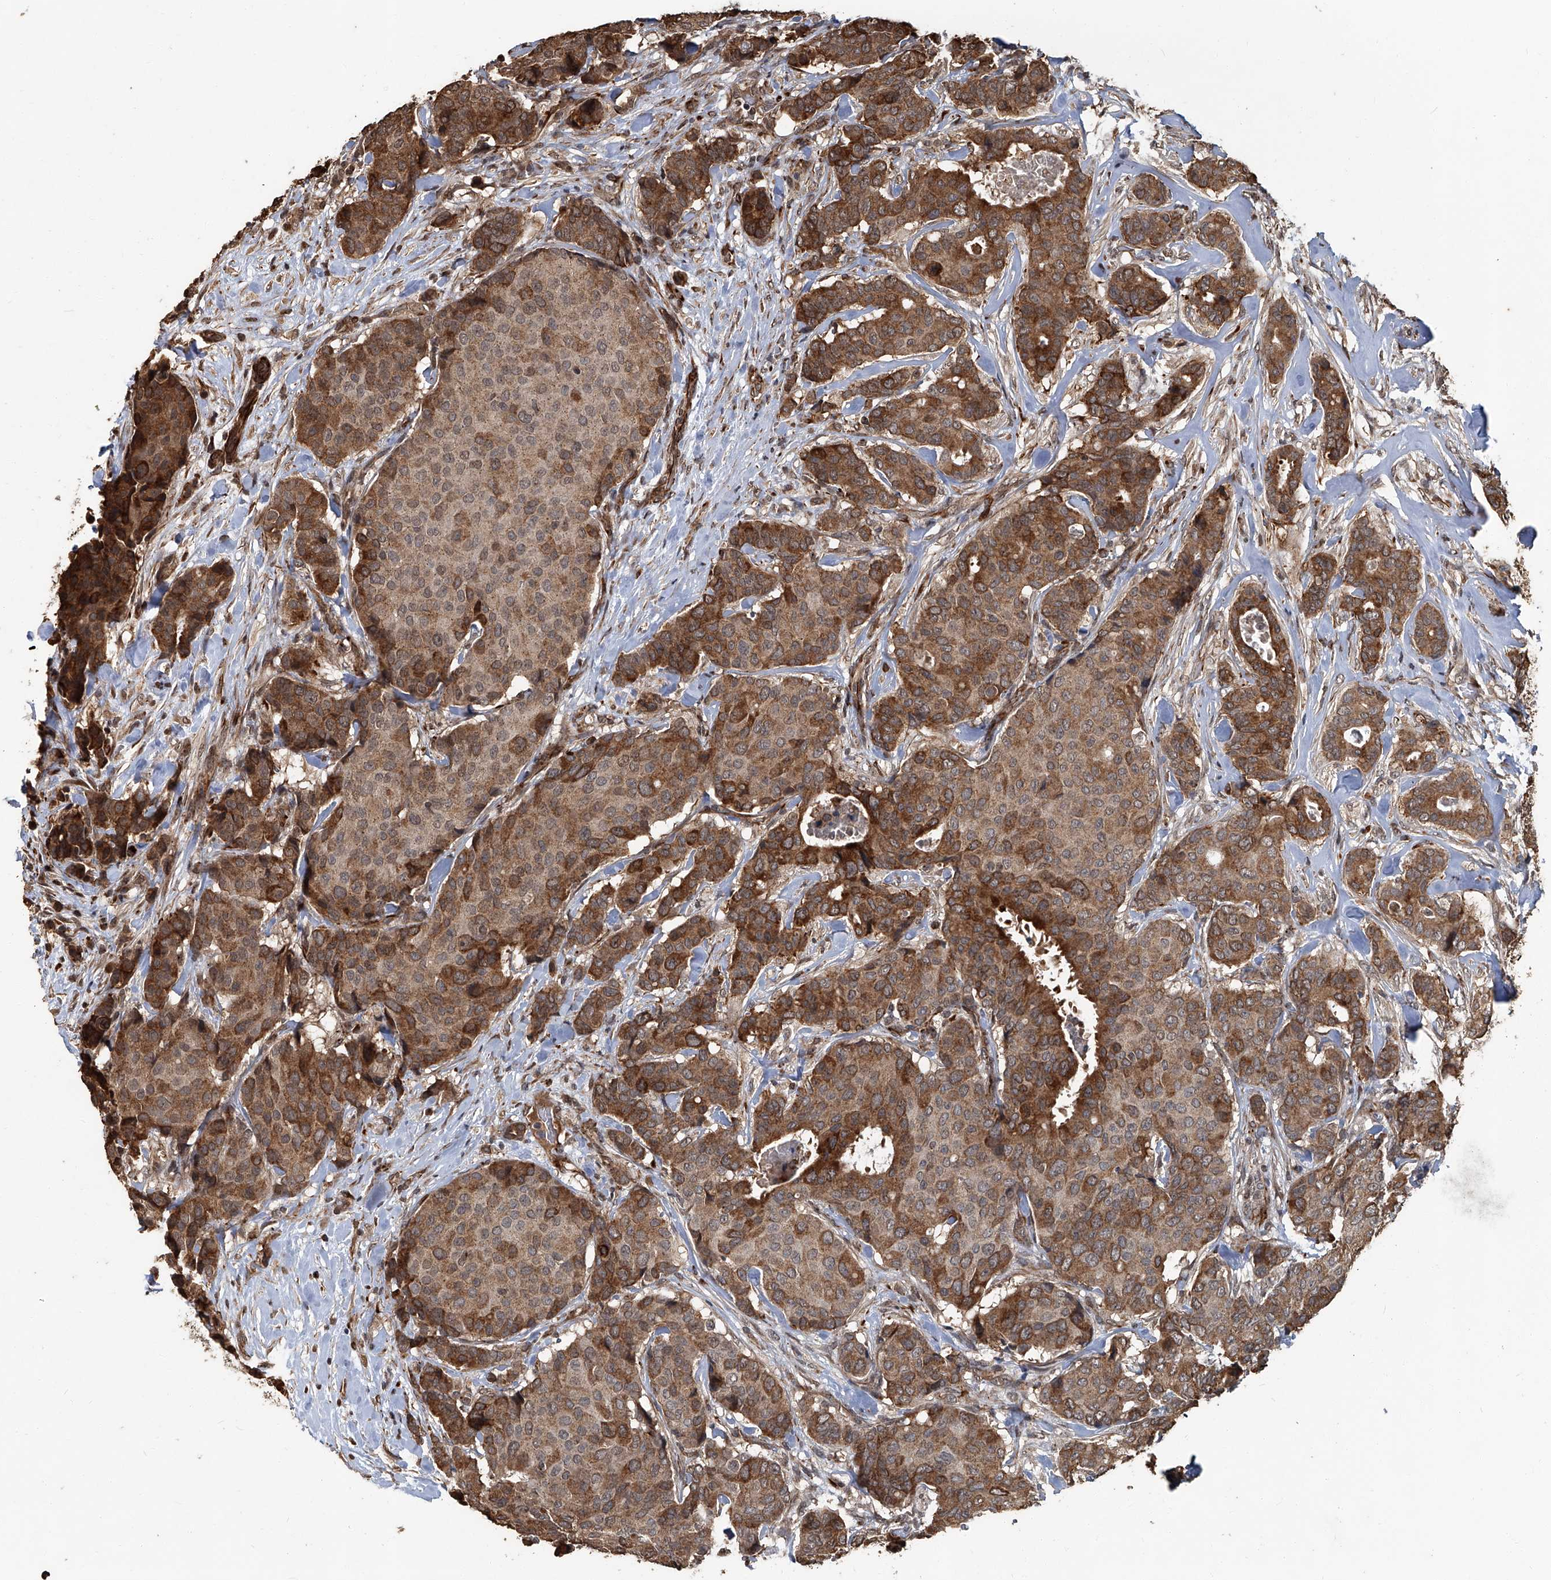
{"staining": {"intensity": "moderate", "quantity": ">75%", "location": "cytoplasmic/membranous"}, "tissue": "breast cancer", "cell_type": "Tumor cells", "image_type": "cancer", "snomed": [{"axis": "morphology", "description": "Duct carcinoma"}, {"axis": "topography", "description": "Breast"}], "caption": "Protein positivity by IHC reveals moderate cytoplasmic/membranous positivity in approximately >75% of tumor cells in infiltrating ductal carcinoma (breast).", "gene": "GPR132", "patient": {"sex": "female", "age": 75}}